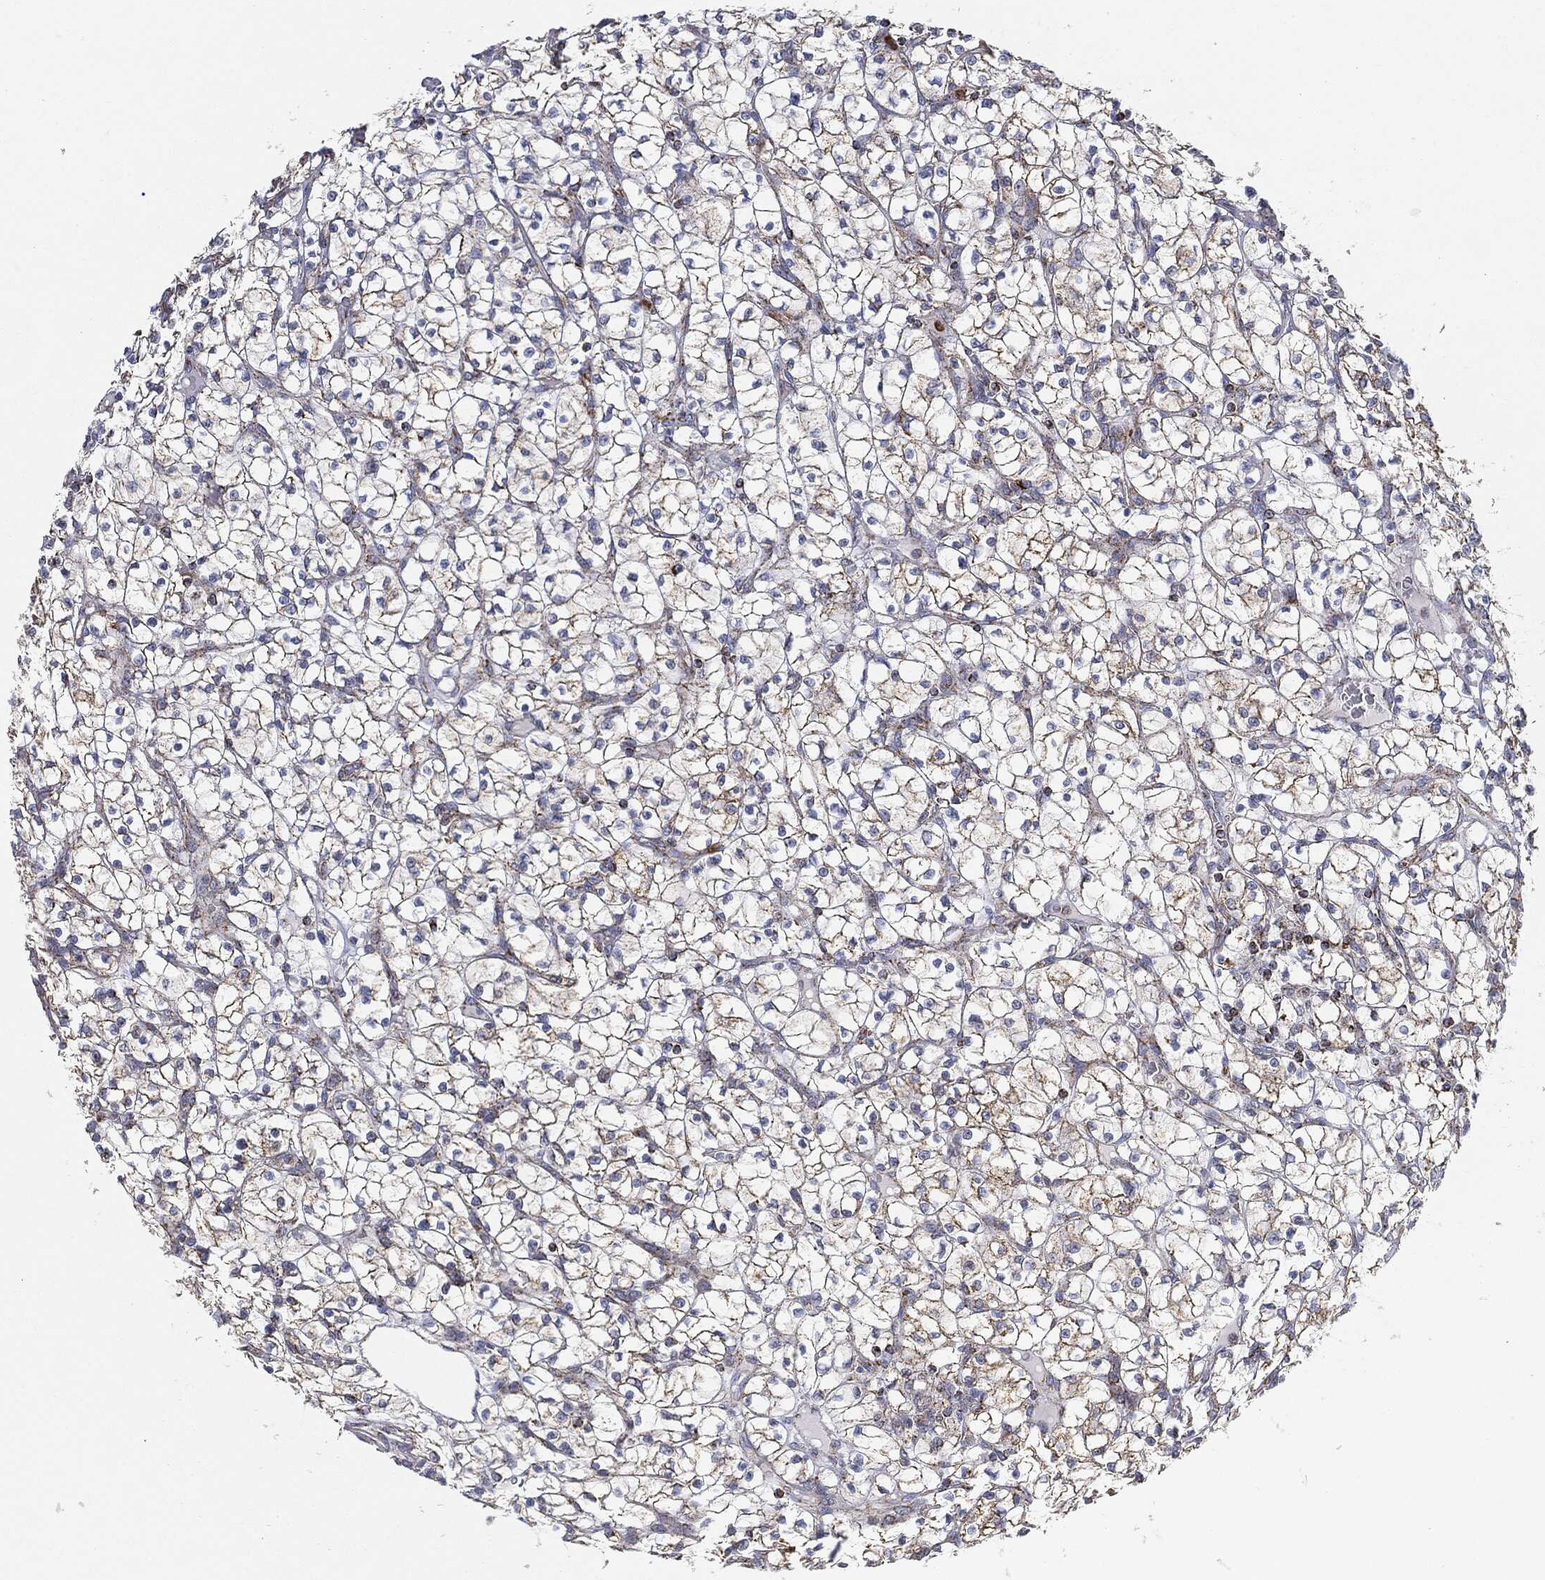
{"staining": {"intensity": "moderate", "quantity": "25%-75%", "location": "cytoplasmic/membranous"}, "tissue": "renal cancer", "cell_type": "Tumor cells", "image_type": "cancer", "snomed": [{"axis": "morphology", "description": "Adenocarcinoma, NOS"}, {"axis": "topography", "description": "Kidney"}], "caption": "Protein expression analysis of renal cancer demonstrates moderate cytoplasmic/membranous expression in about 25%-75% of tumor cells.", "gene": "CAPN15", "patient": {"sex": "female", "age": 64}}